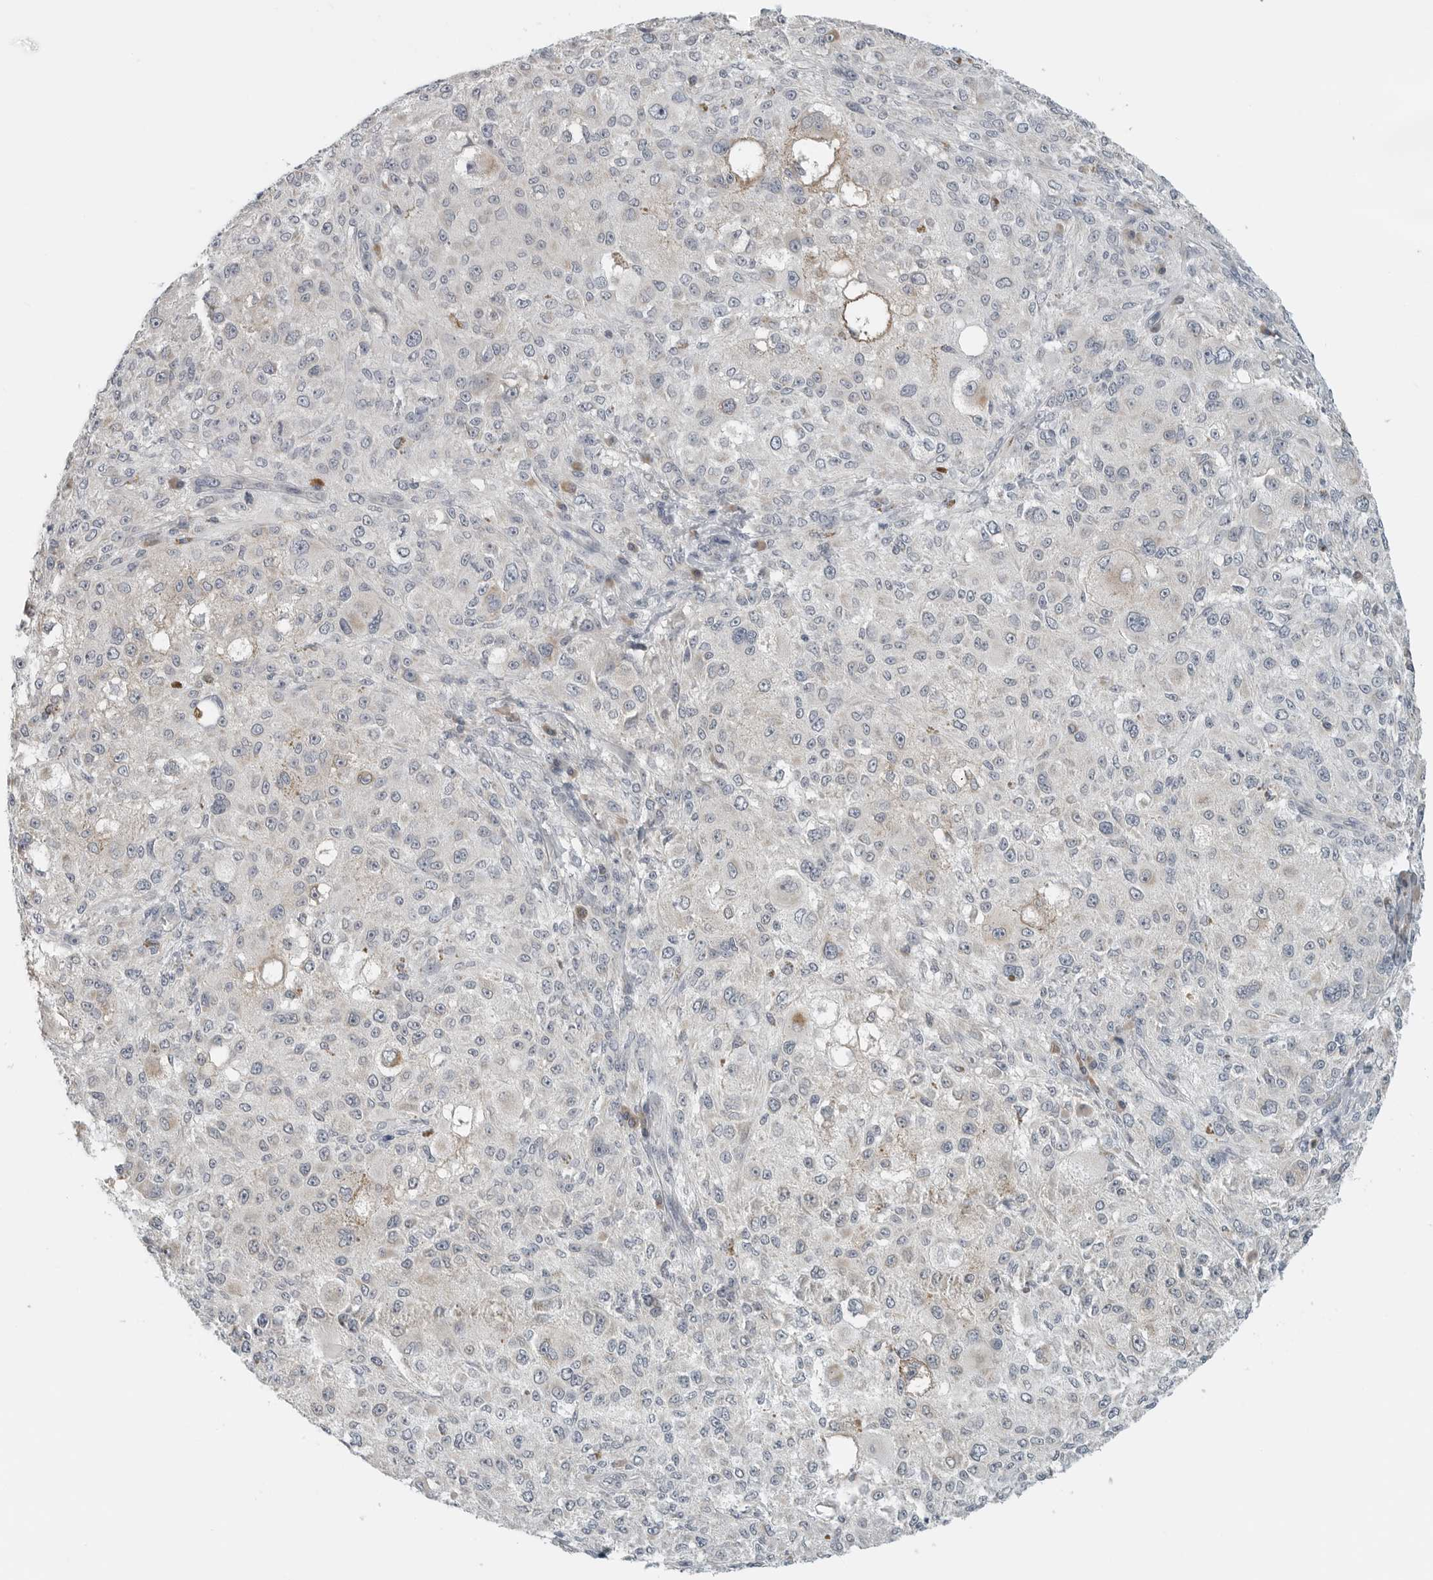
{"staining": {"intensity": "negative", "quantity": "none", "location": "none"}, "tissue": "melanoma", "cell_type": "Tumor cells", "image_type": "cancer", "snomed": [{"axis": "morphology", "description": "Necrosis, NOS"}, {"axis": "morphology", "description": "Malignant melanoma, NOS"}, {"axis": "topography", "description": "Skin"}], "caption": "Photomicrograph shows no protein staining in tumor cells of malignant melanoma tissue.", "gene": "IL12RB2", "patient": {"sex": "female", "age": 87}}